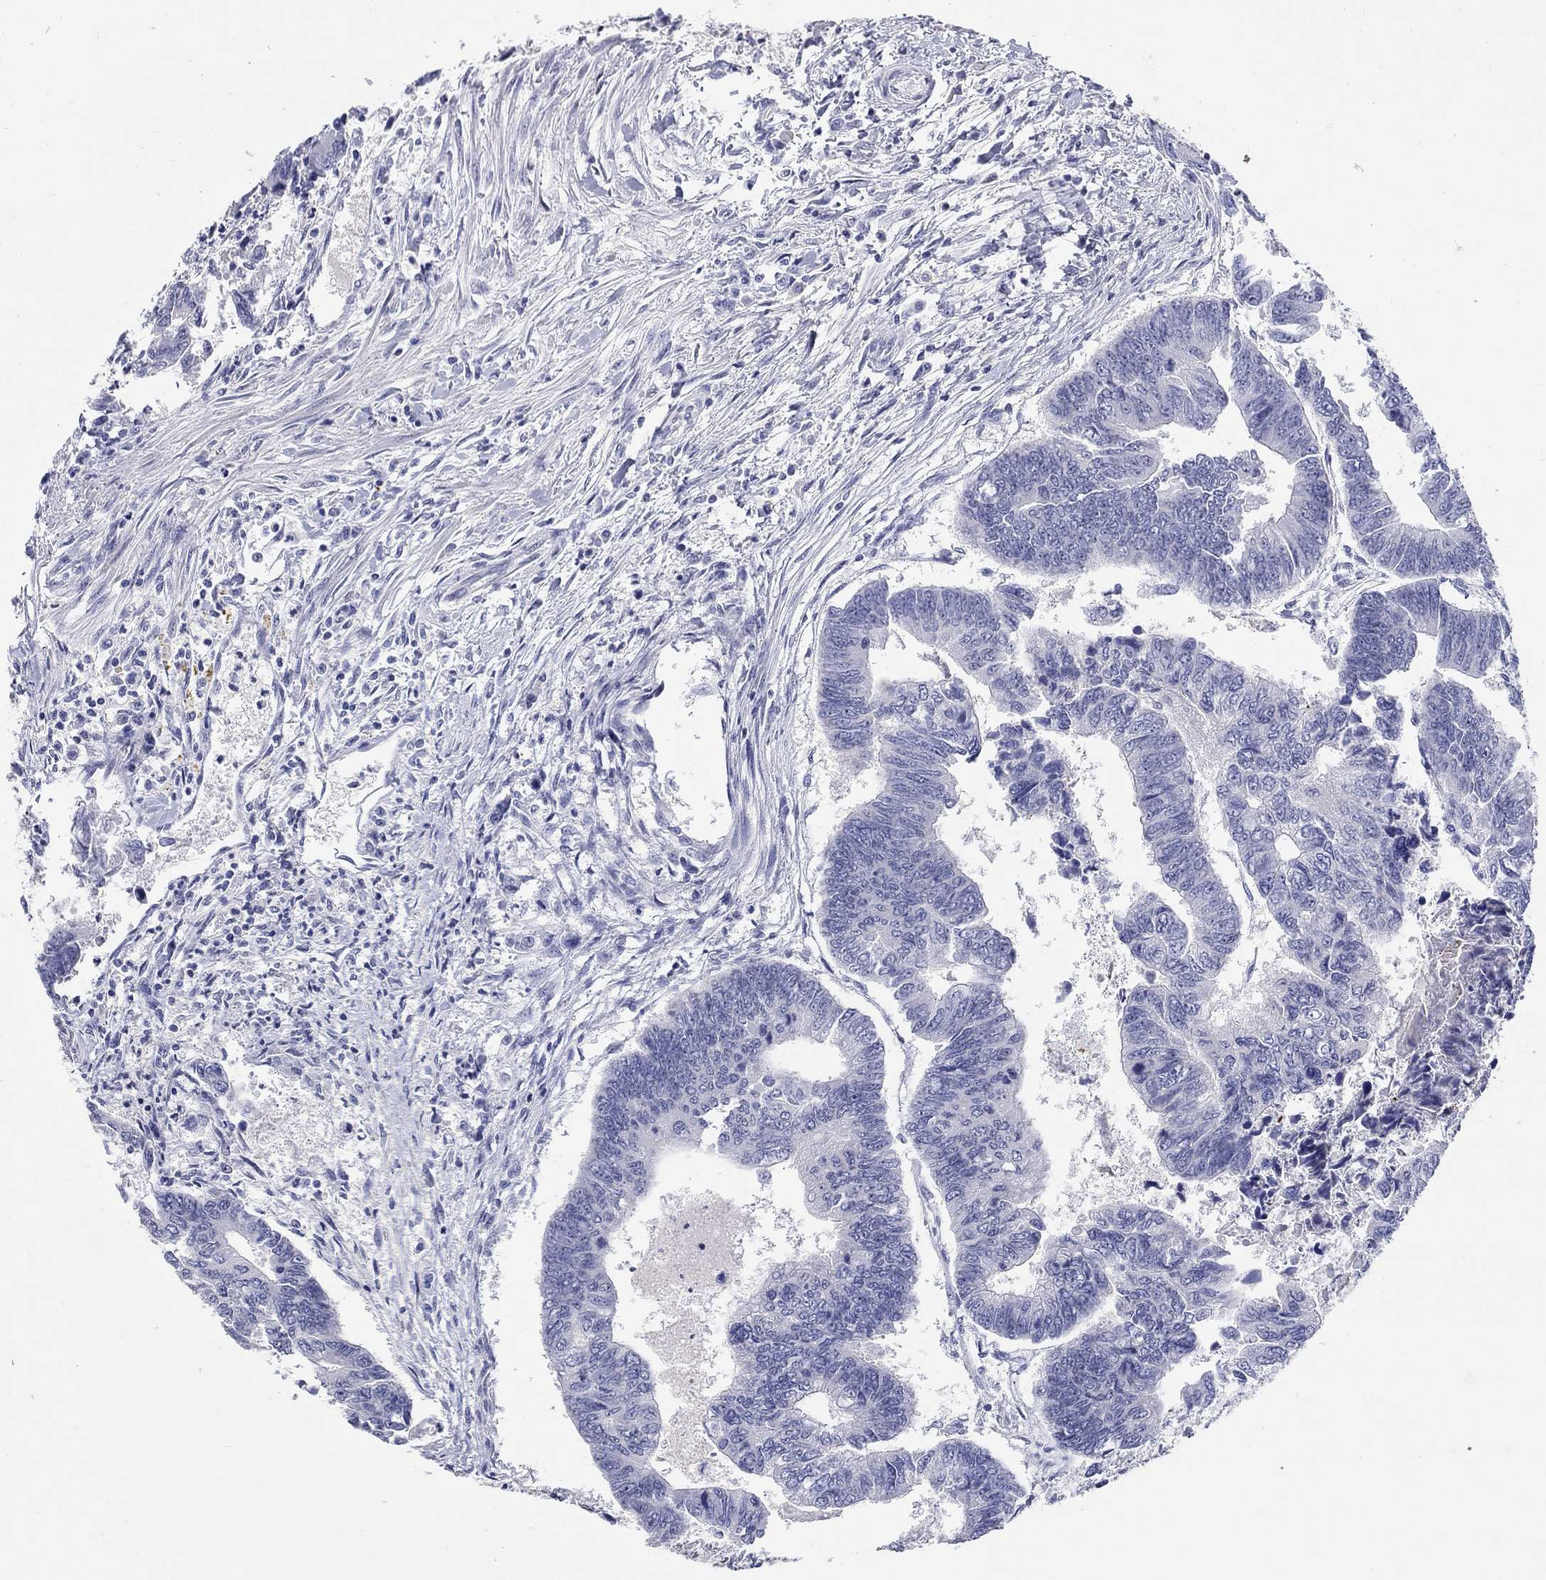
{"staining": {"intensity": "negative", "quantity": "none", "location": "none"}, "tissue": "colorectal cancer", "cell_type": "Tumor cells", "image_type": "cancer", "snomed": [{"axis": "morphology", "description": "Adenocarcinoma, NOS"}, {"axis": "topography", "description": "Colon"}], "caption": "Photomicrograph shows no significant protein staining in tumor cells of adenocarcinoma (colorectal).", "gene": "HMX2", "patient": {"sex": "female", "age": 65}}